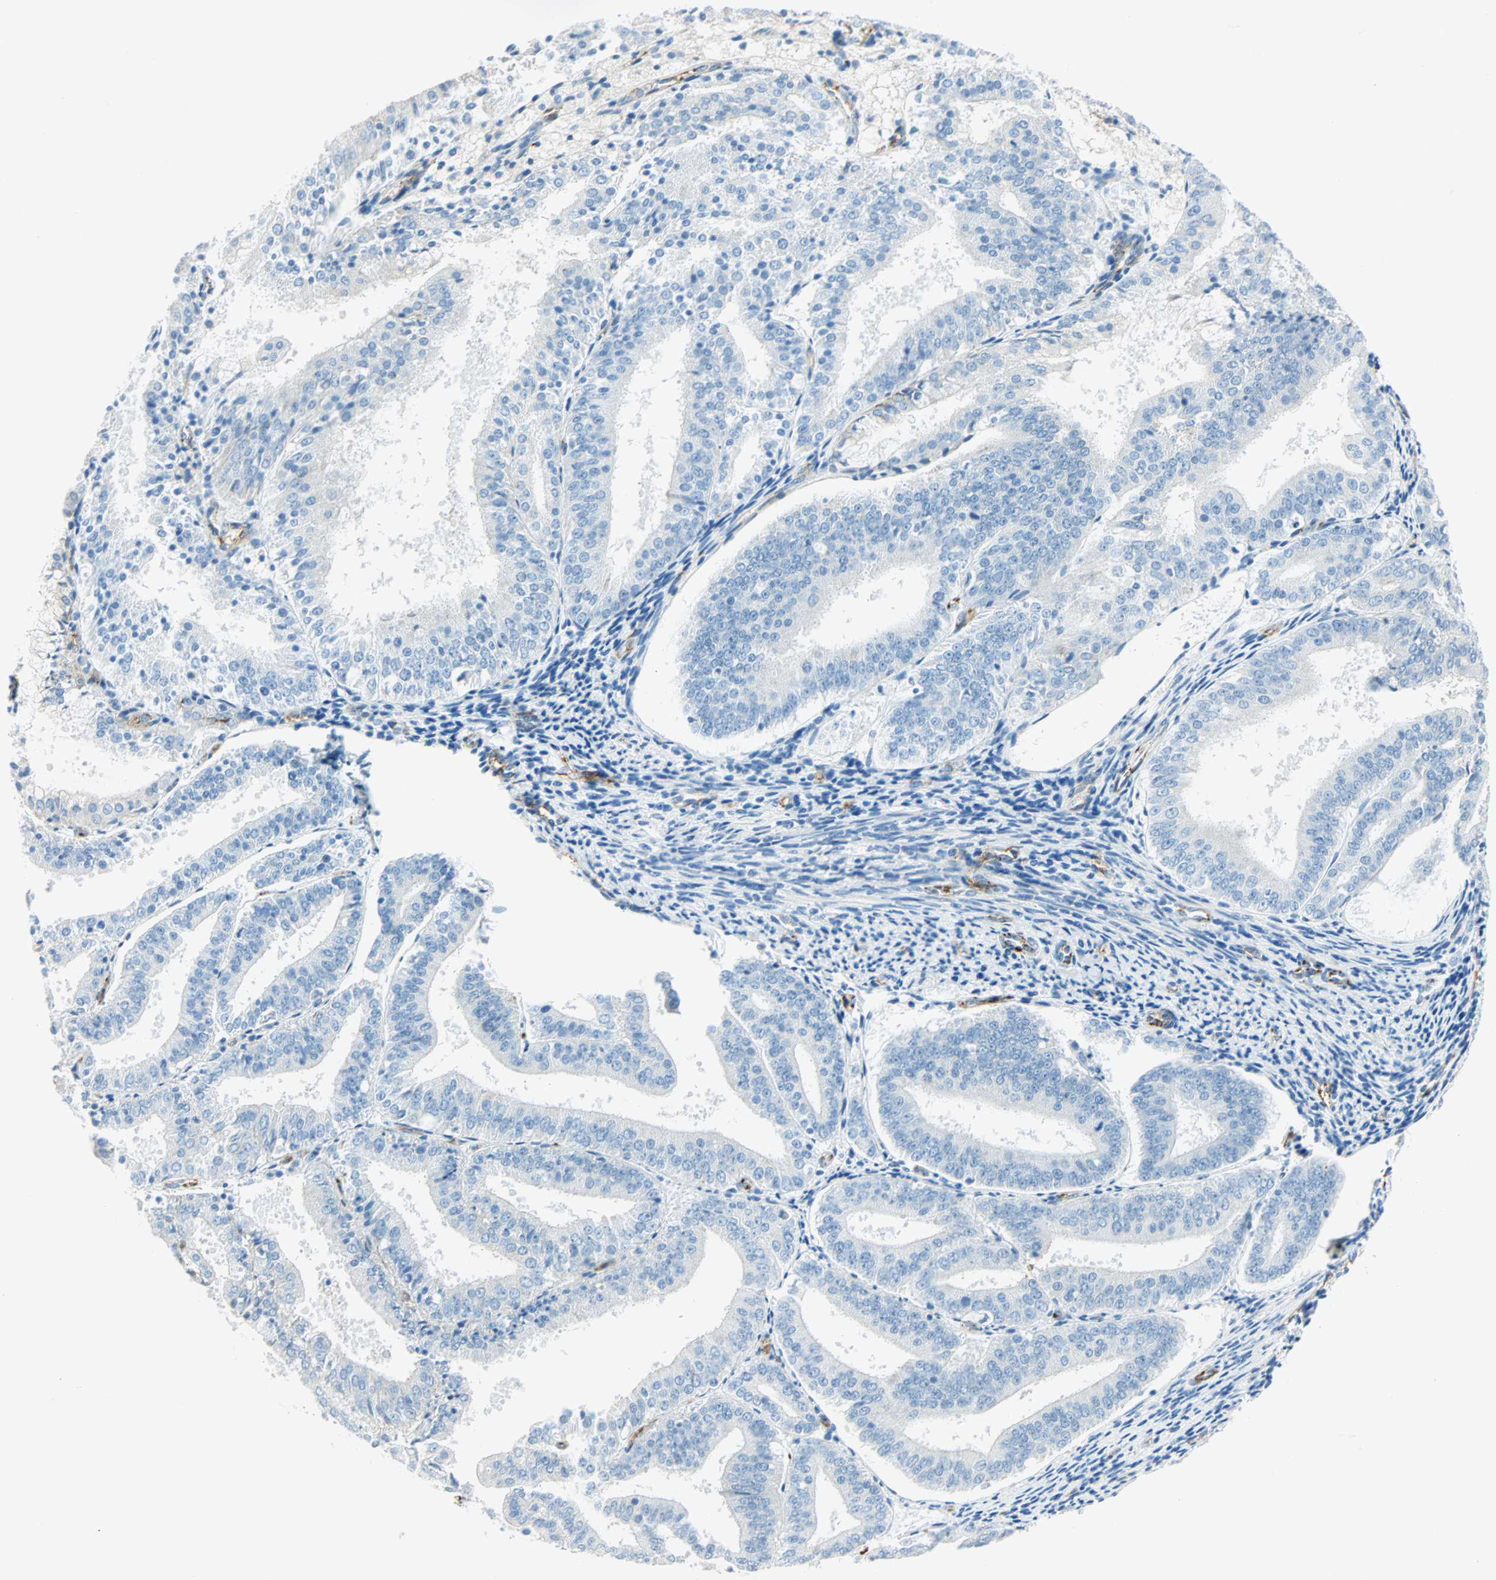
{"staining": {"intensity": "negative", "quantity": "none", "location": "none"}, "tissue": "endometrial cancer", "cell_type": "Tumor cells", "image_type": "cancer", "snomed": [{"axis": "morphology", "description": "Adenocarcinoma, NOS"}, {"axis": "topography", "description": "Endometrium"}], "caption": "High power microscopy photomicrograph of an immunohistochemistry (IHC) micrograph of adenocarcinoma (endometrial), revealing no significant positivity in tumor cells. (Stains: DAB immunohistochemistry with hematoxylin counter stain, Microscopy: brightfield microscopy at high magnification).", "gene": "VPS9D1", "patient": {"sex": "female", "age": 63}}